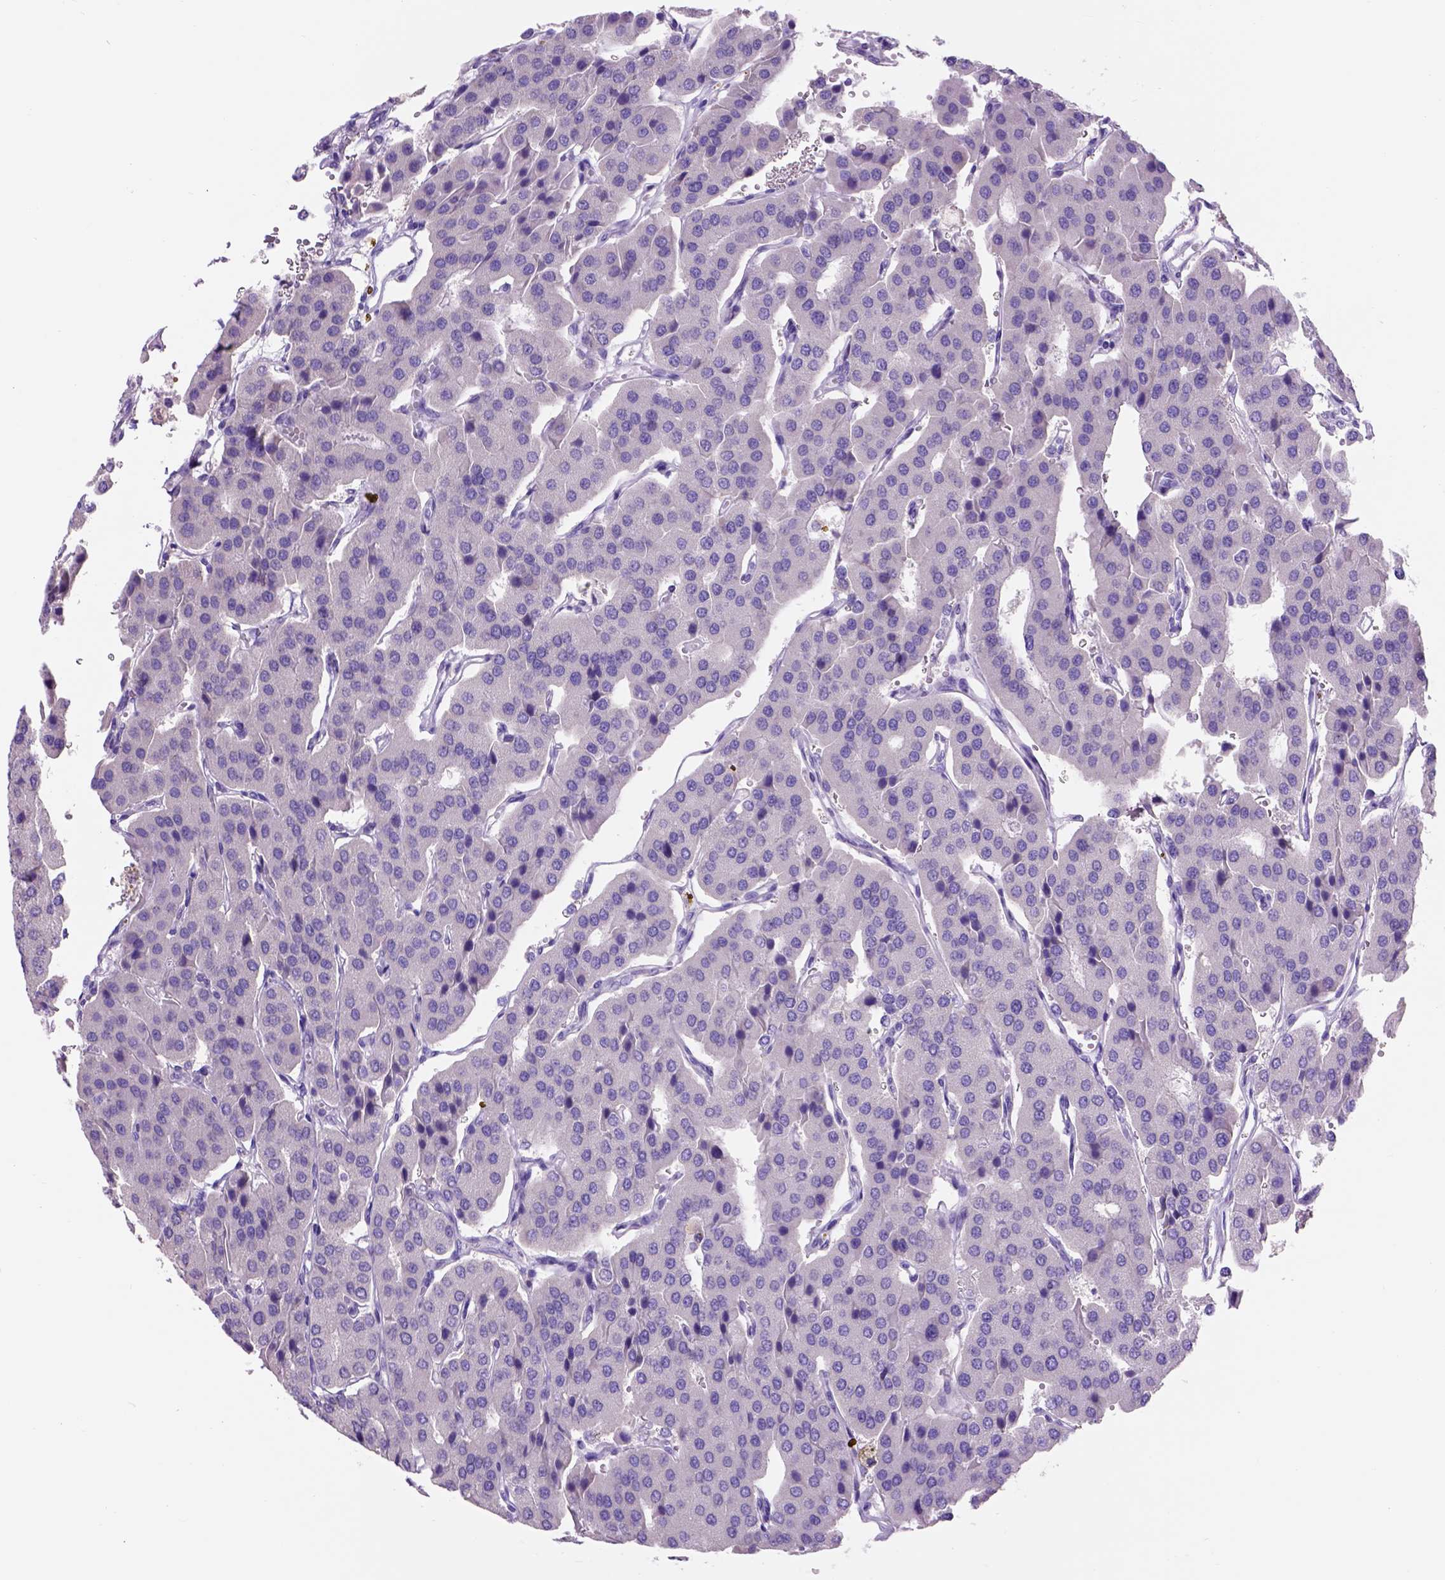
{"staining": {"intensity": "negative", "quantity": "none", "location": "none"}, "tissue": "parathyroid gland", "cell_type": "Glandular cells", "image_type": "normal", "snomed": [{"axis": "morphology", "description": "Normal tissue, NOS"}, {"axis": "morphology", "description": "Adenoma, NOS"}, {"axis": "topography", "description": "Parathyroid gland"}], "caption": "High magnification brightfield microscopy of unremarkable parathyroid gland stained with DAB (brown) and counterstained with hematoxylin (blue): glandular cells show no significant expression. (Stains: DAB IHC with hematoxylin counter stain, Microscopy: brightfield microscopy at high magnification).", "gene": "EGFR", "patient": {"sex": "female", "age": 86}}